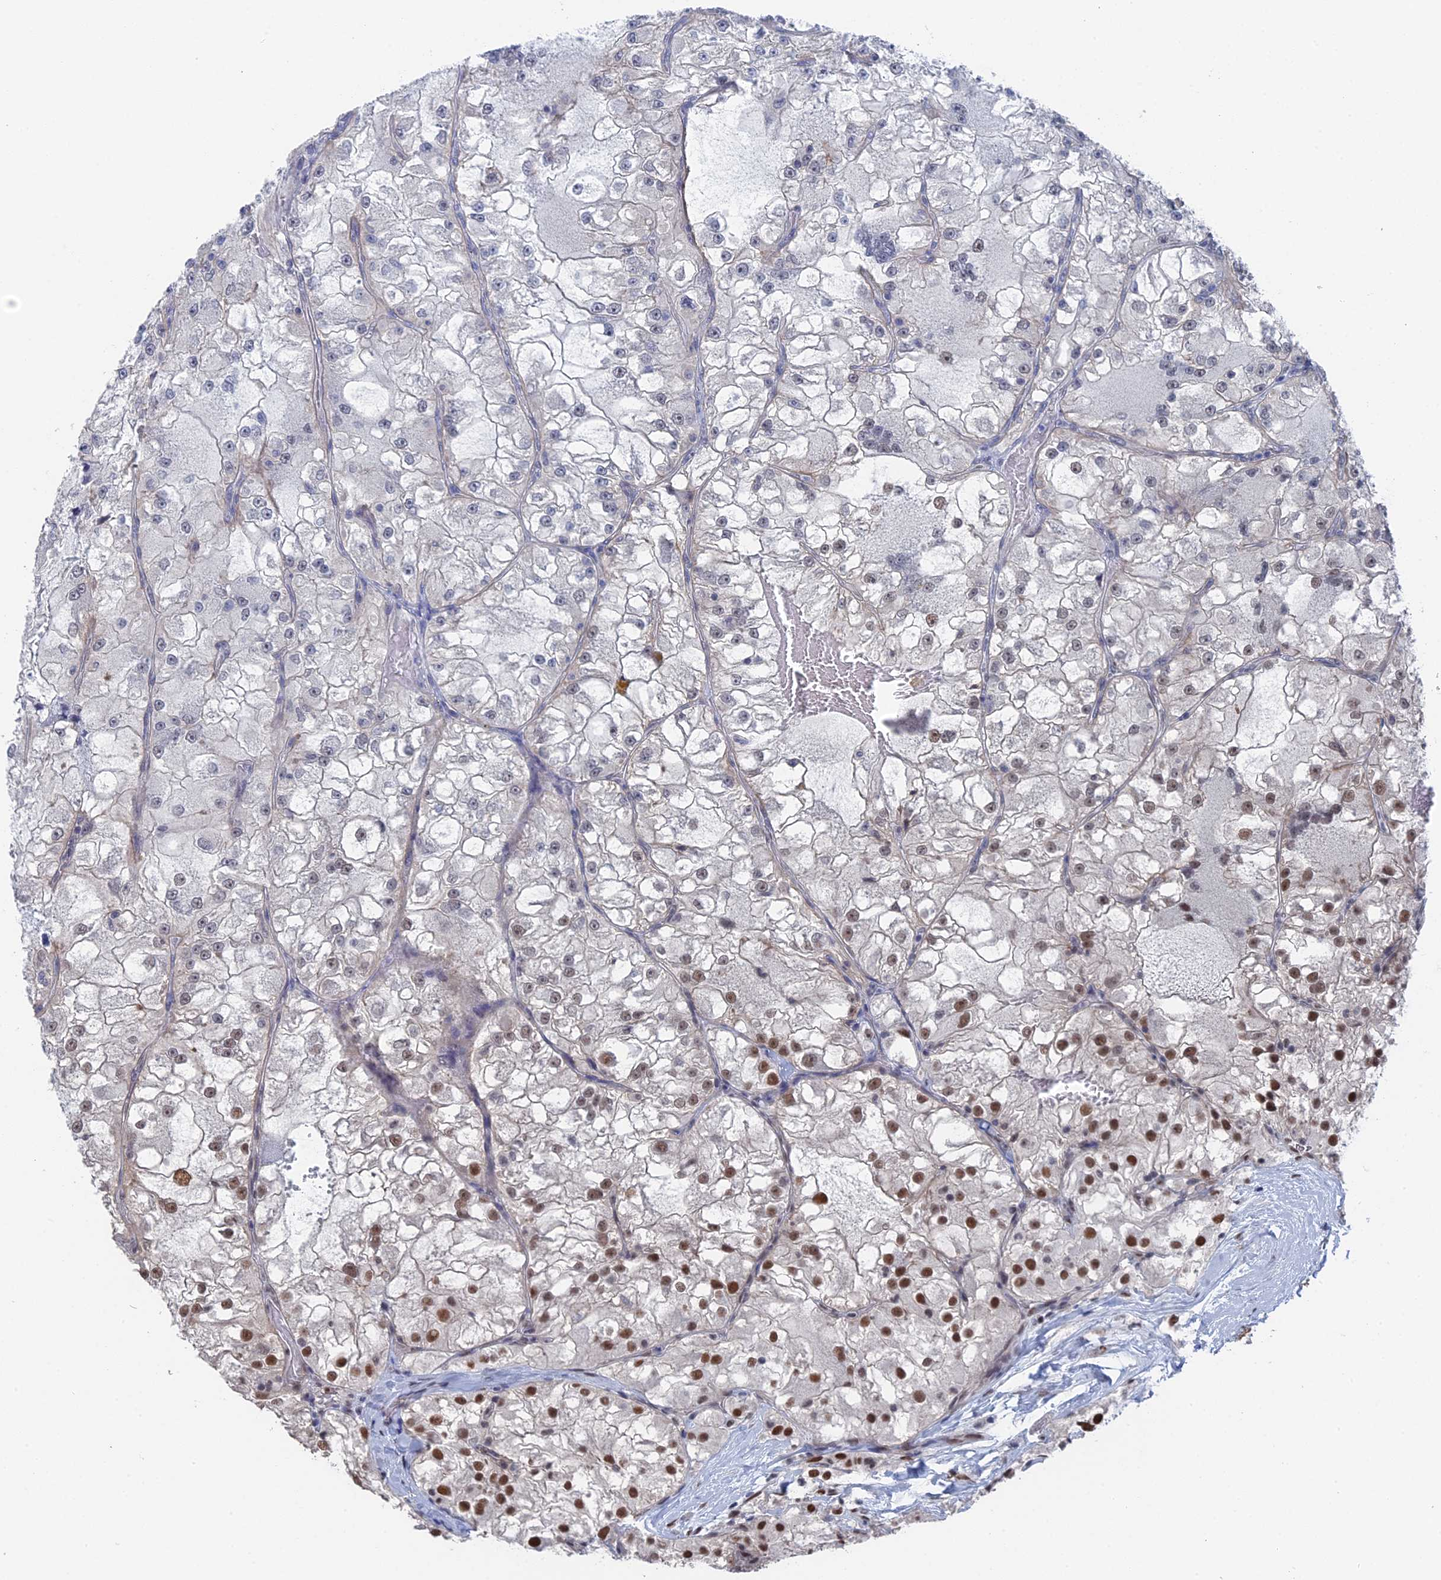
{"staining": {"intensity": "moderate", "quantity": "<25%", "location": "nuclear"}, "tissue": "renal cancer", "cell_type": "Tumor cells", "image_type": "cancer", "snomed": [{"axis": "morphology", "description": "Adenocarcinoma, NOS"}, {"axis": "topography", "description": "Kidney"}], "caption": "Human adenocarcinoma (renal) stained for a protein (brown) reveals moderate nuclear positive positivity in about <25% of tumor cells.", "gene": "TSSC4", "patient": {"sex": "female", "age": 72}}